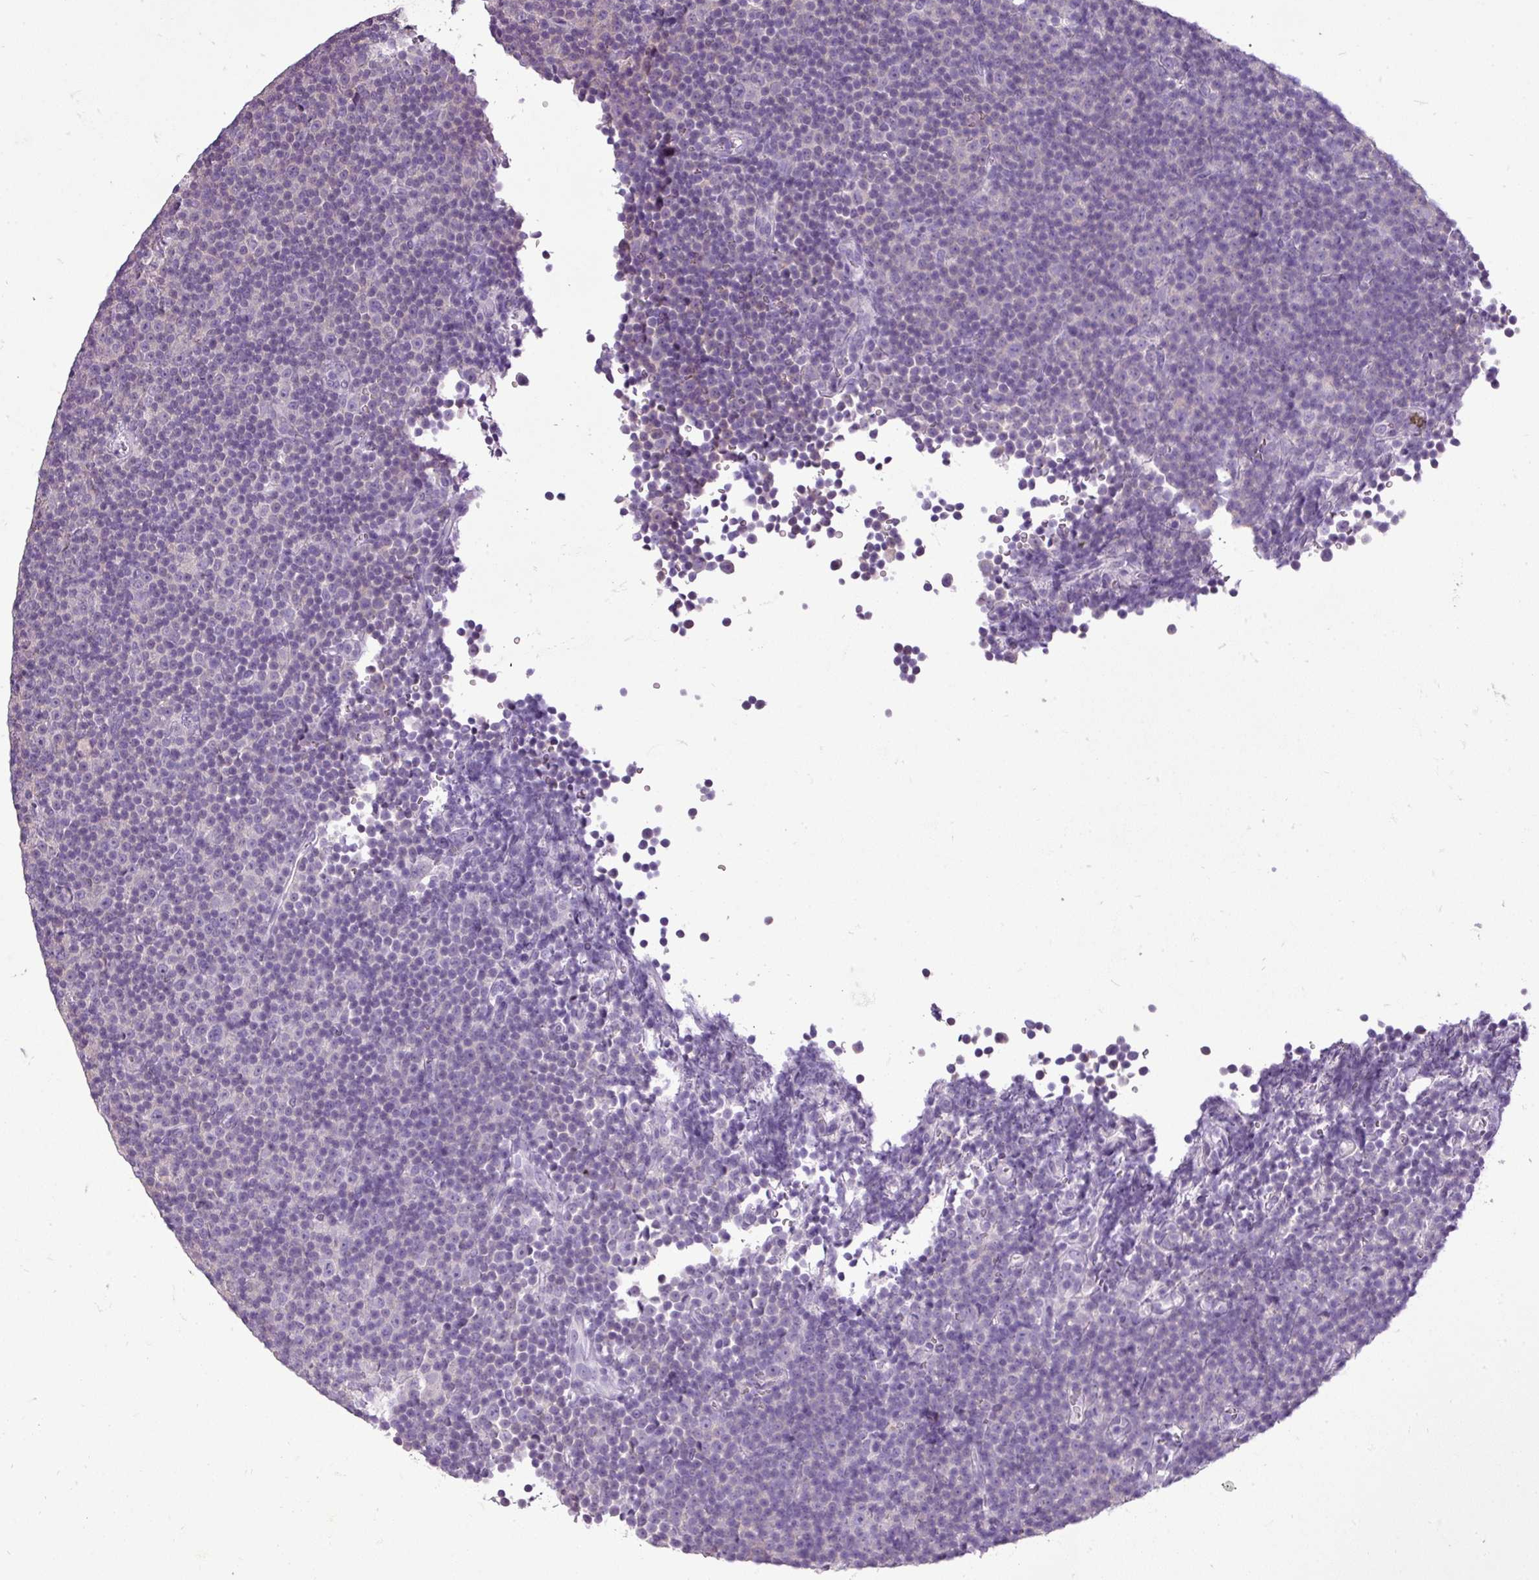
{"staining": {"intensity": "negative", "quantity": "none", "location": "none"}, "tissue": "lymphoma", "cell_type": "Tumor cells", "image_type": "cancer", "snomed": [{"axis": "morphology", "description": "Malignant lymphoma, non-Hodgkin's type, Low grade"}, {"axis": "topography", "description": "Lymph node"}], "caption": "An immunohistochemistry micrograph of malignant lymphoma, non-Hodgkin's type (low-grade) is shown. There is no staining in tumor cells of malignant lymphoma, non-Hodgkin's type (low-grade).", "gene": "DNAAF9", "patient": {"sex": "female", "age": 67}}